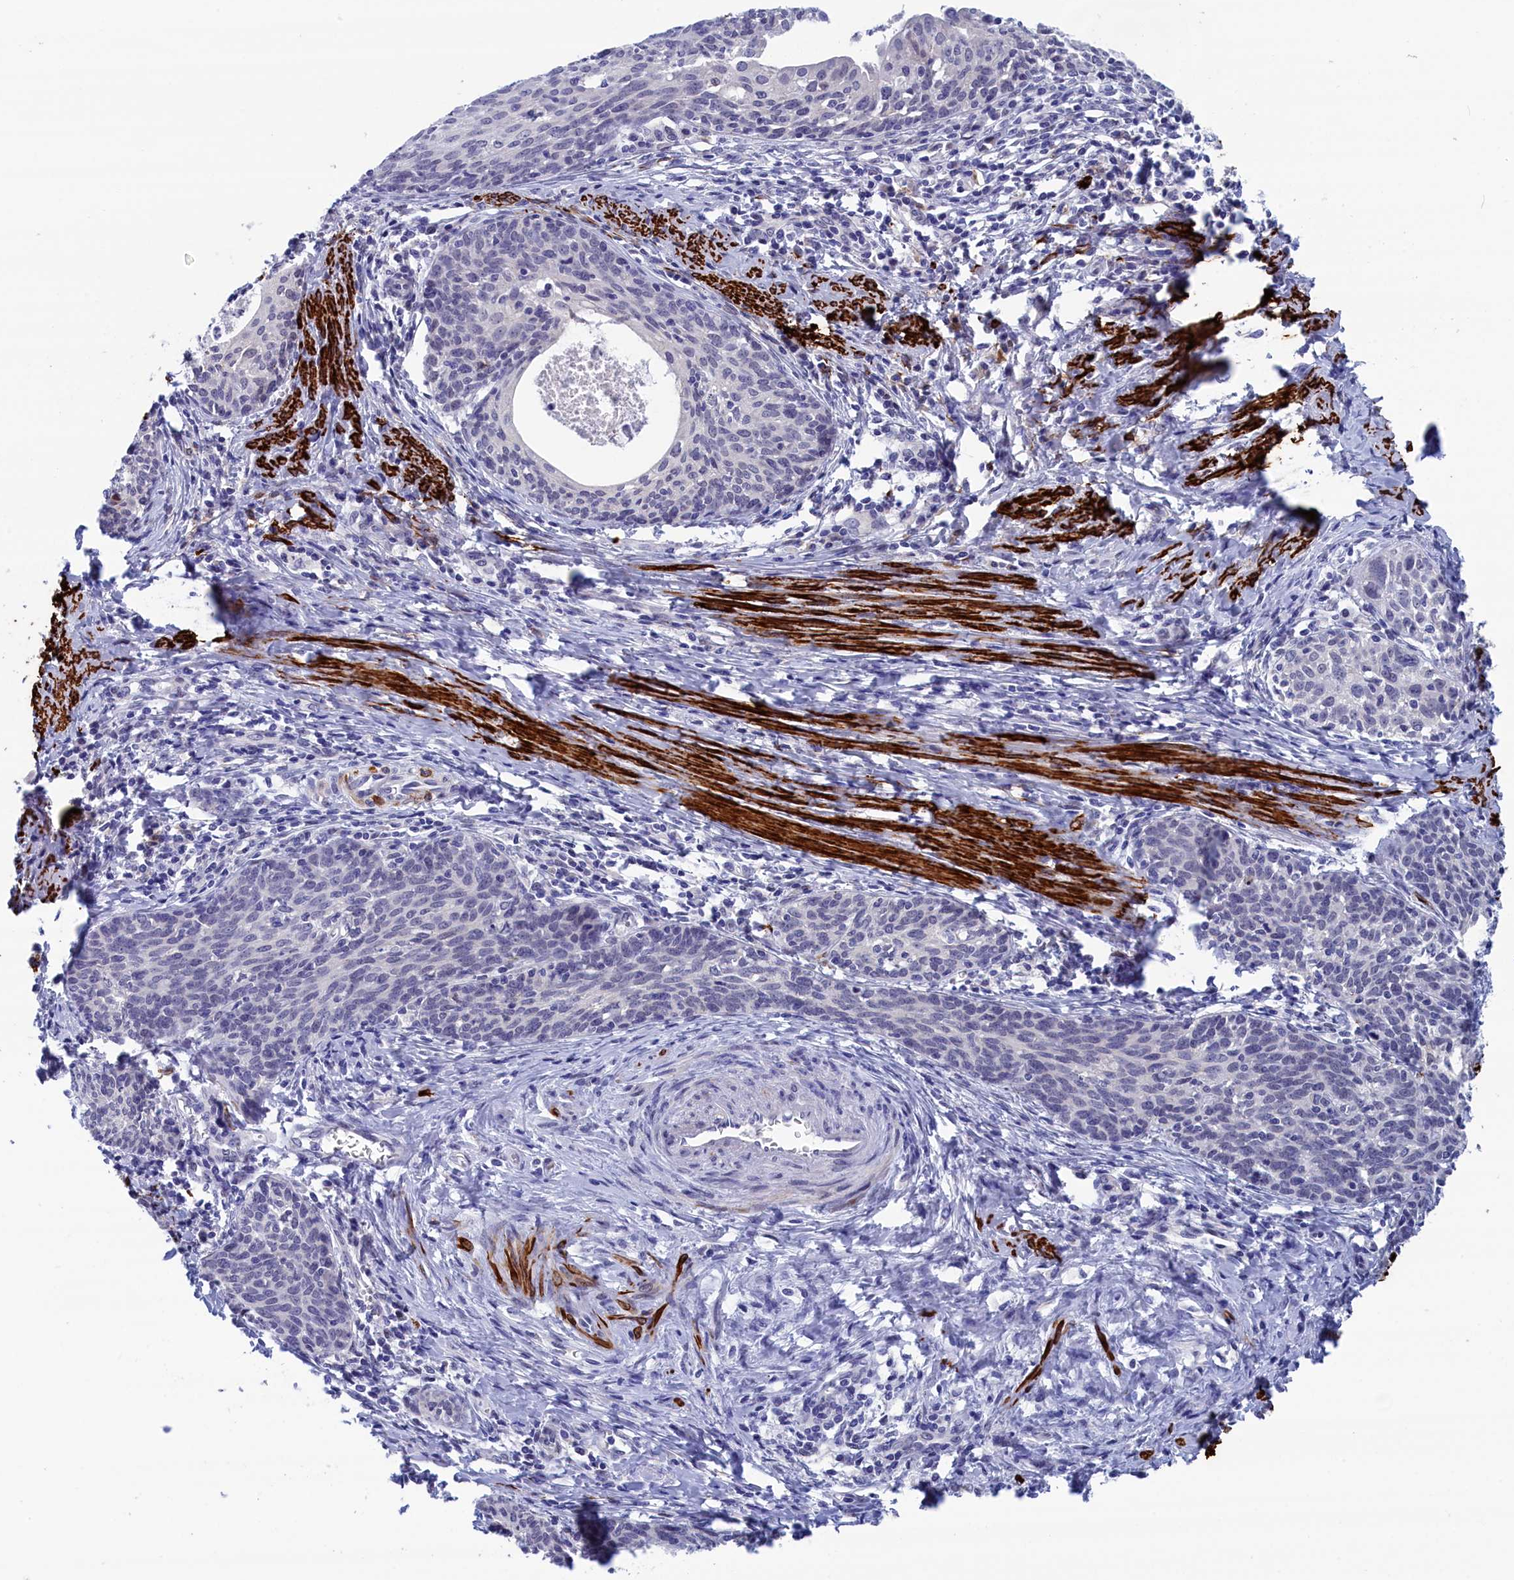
{"staining": {"intensity": "negative", "quantity": "none", "location": "none"}, "tissue": "cervical cancer", "cell_type": "Tumor cells", "image_type": "cancer", "snomed": [{"axis": "morphology", "description": "Squamous cell carcinoma, NOS"}, {"axis": "topography", "description": "Cervix"}], "caption": "Squamous cell carcinoma (cervical) was stained to show a protein in brown. There is no significant expression in tumor cells.", "gene": "WDR83", "patient": {"sex": "female", "age": 52}}